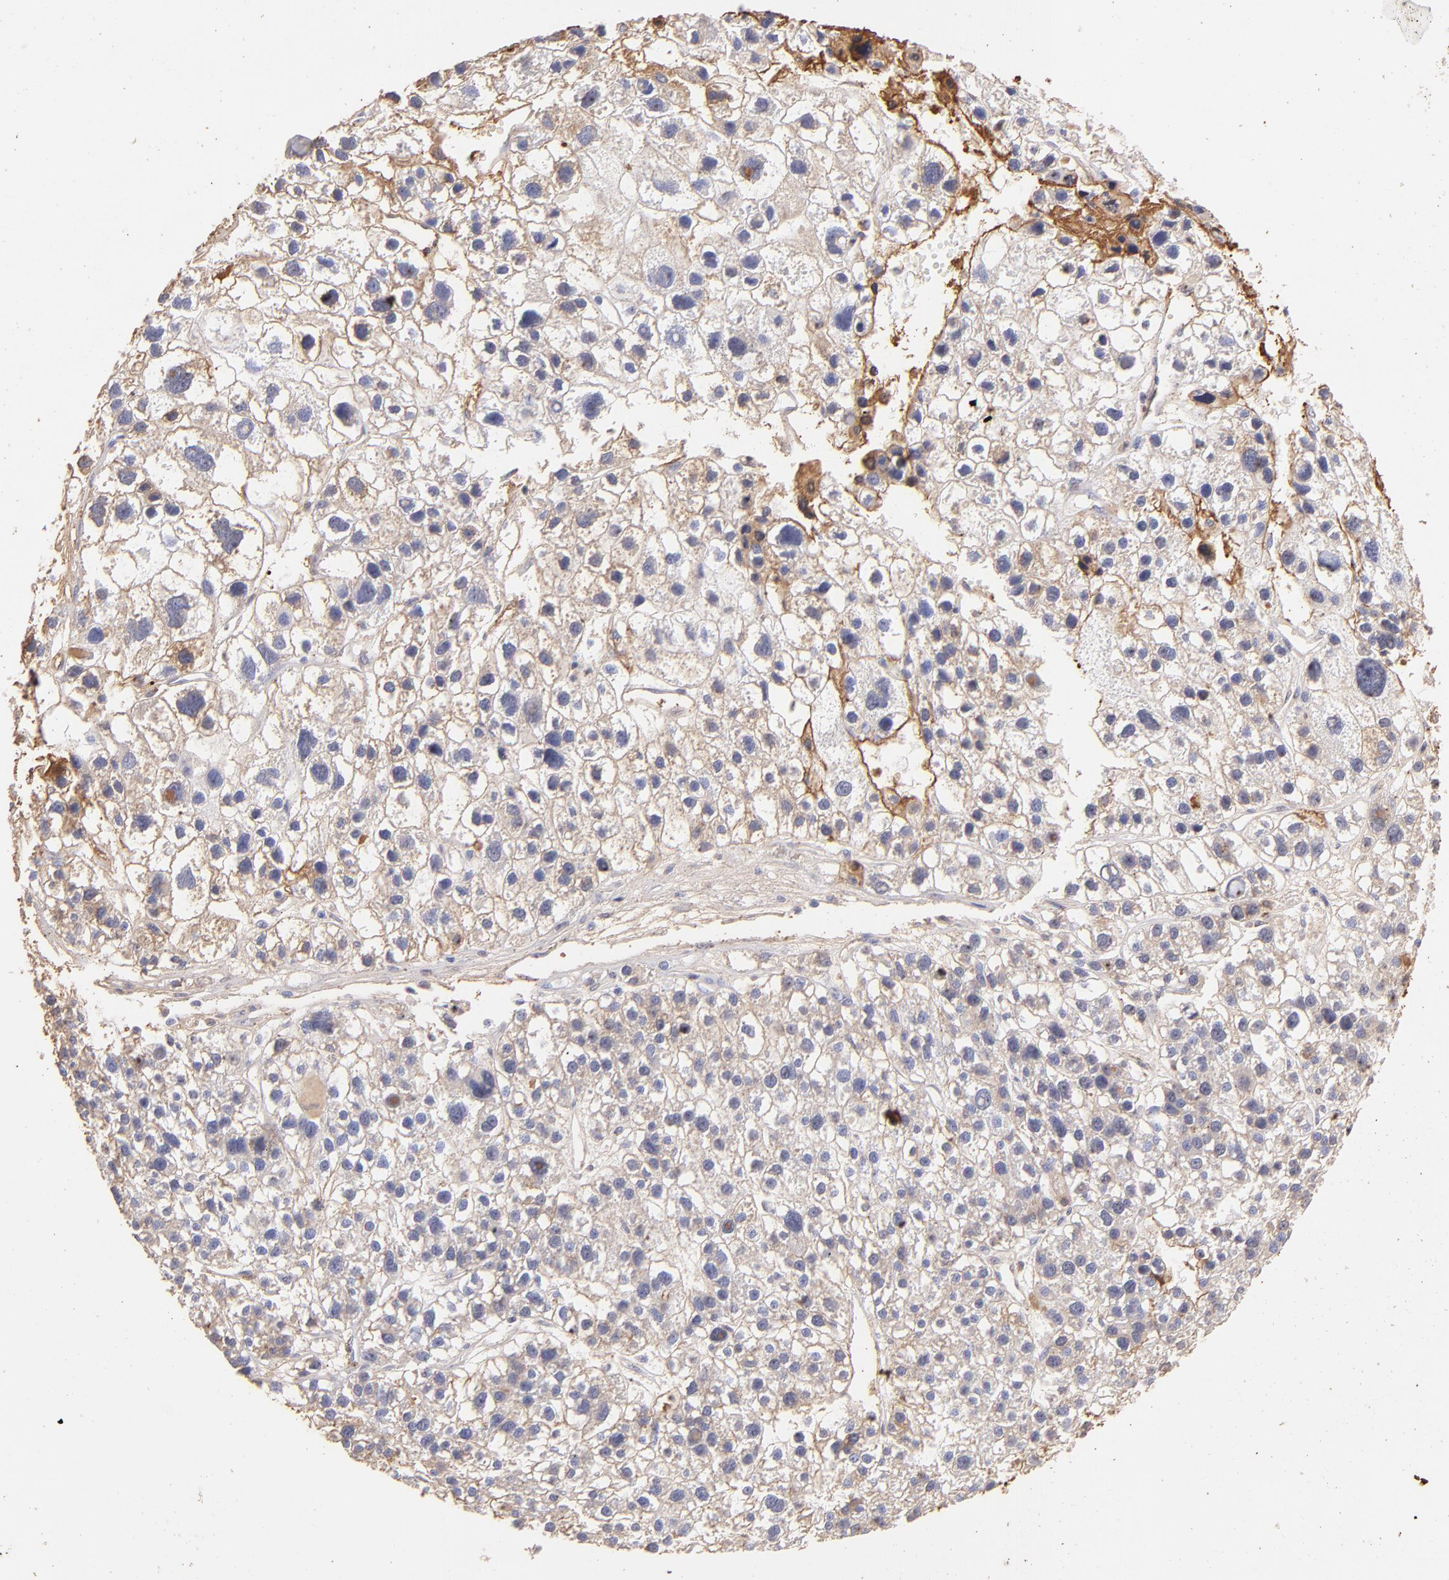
{"staining": {"intensity": "weak", "quantity": ">75%", "location": "cytoplasmic/membranous"}, "tissue": "liver cancer", "cell_type": "Tumor cells", "image_type": "cancer", "snomed": [{"axis": "morphology", "description": "Carcinoma, Hepatocellular, NOS"}, {"axis": "topography", "description": "Liver"}], "caption": "IHC staining of hepatocellular carcinoma (liver), which shows low levels of weak cytoplasmic/membranous positivity in approximately >75% of tumor cells indicating weak cytoplasmic/membranous protein expression. The staining was performed using DAB (3,3'-diaminobenzidine) (brown) for protein detection and nuclei were counterstained in hematoxylin (blue).", "gene": "FGB", "patient": {"sex": "female", "age": 85}}